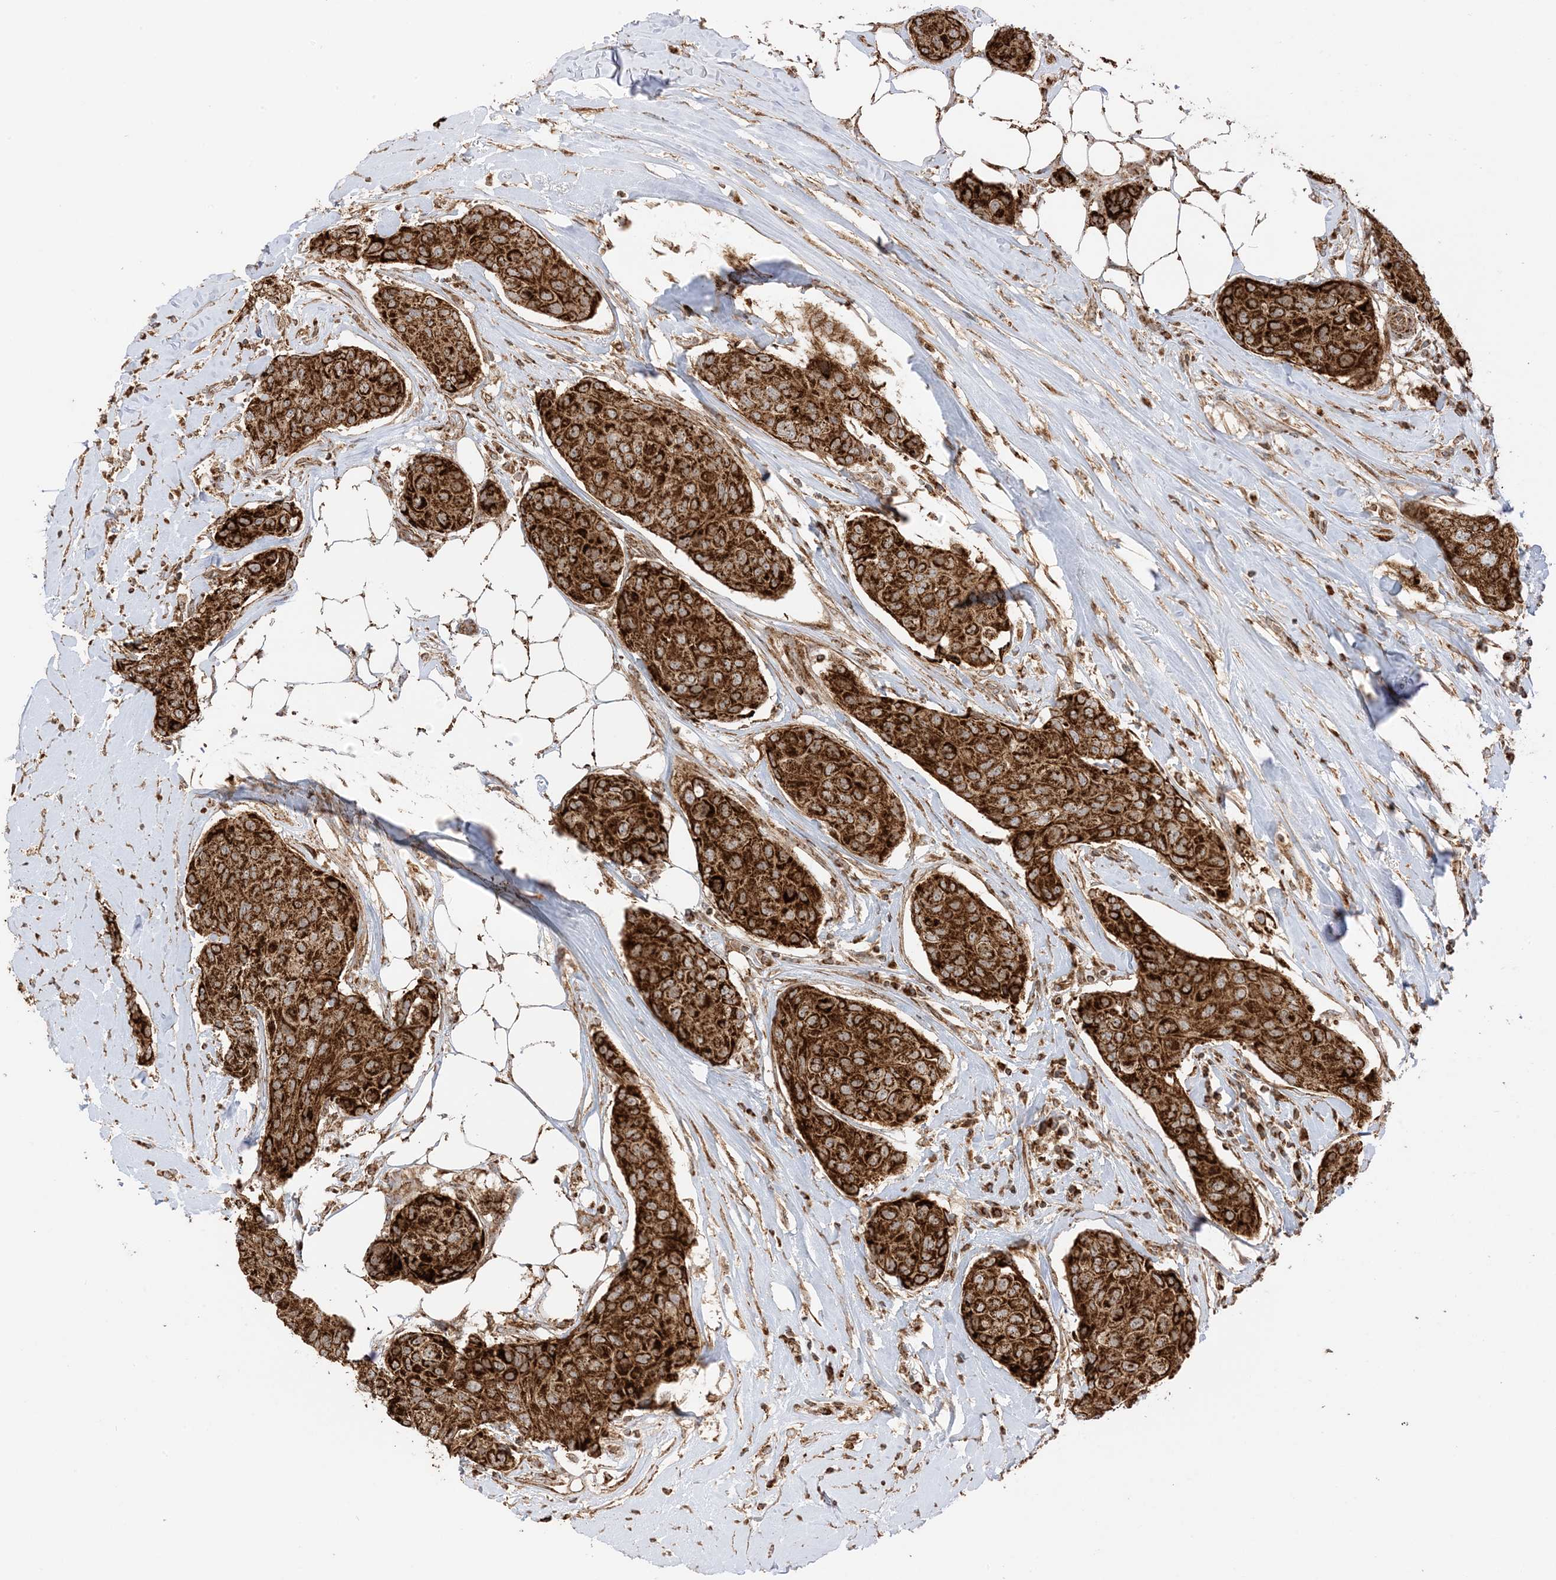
{"staining": {"intensity": "strong", "quantity": ">75%", "location": "cytoplasmic/membranous"}, "tissue": "breast cancer", "cell_type": "Tumor cells", "image_type": "cancer", "snomed": [{"axis": "morphology", "description": "Duct carcinoma"}, {"axis": "topography", "description": "Breast"}], "caption": "Immunohistochemical staining of human breast infiltrating ductal carcinoma demonstrates high levels of strong cytoplasmic/membranous staining in approximately >75% of tumor cells. The protein of interest is shown in brown color, while the nuclei are stained blue.", "gene": "N4BP3", "patient": {"sex": "female", "age": 80}}